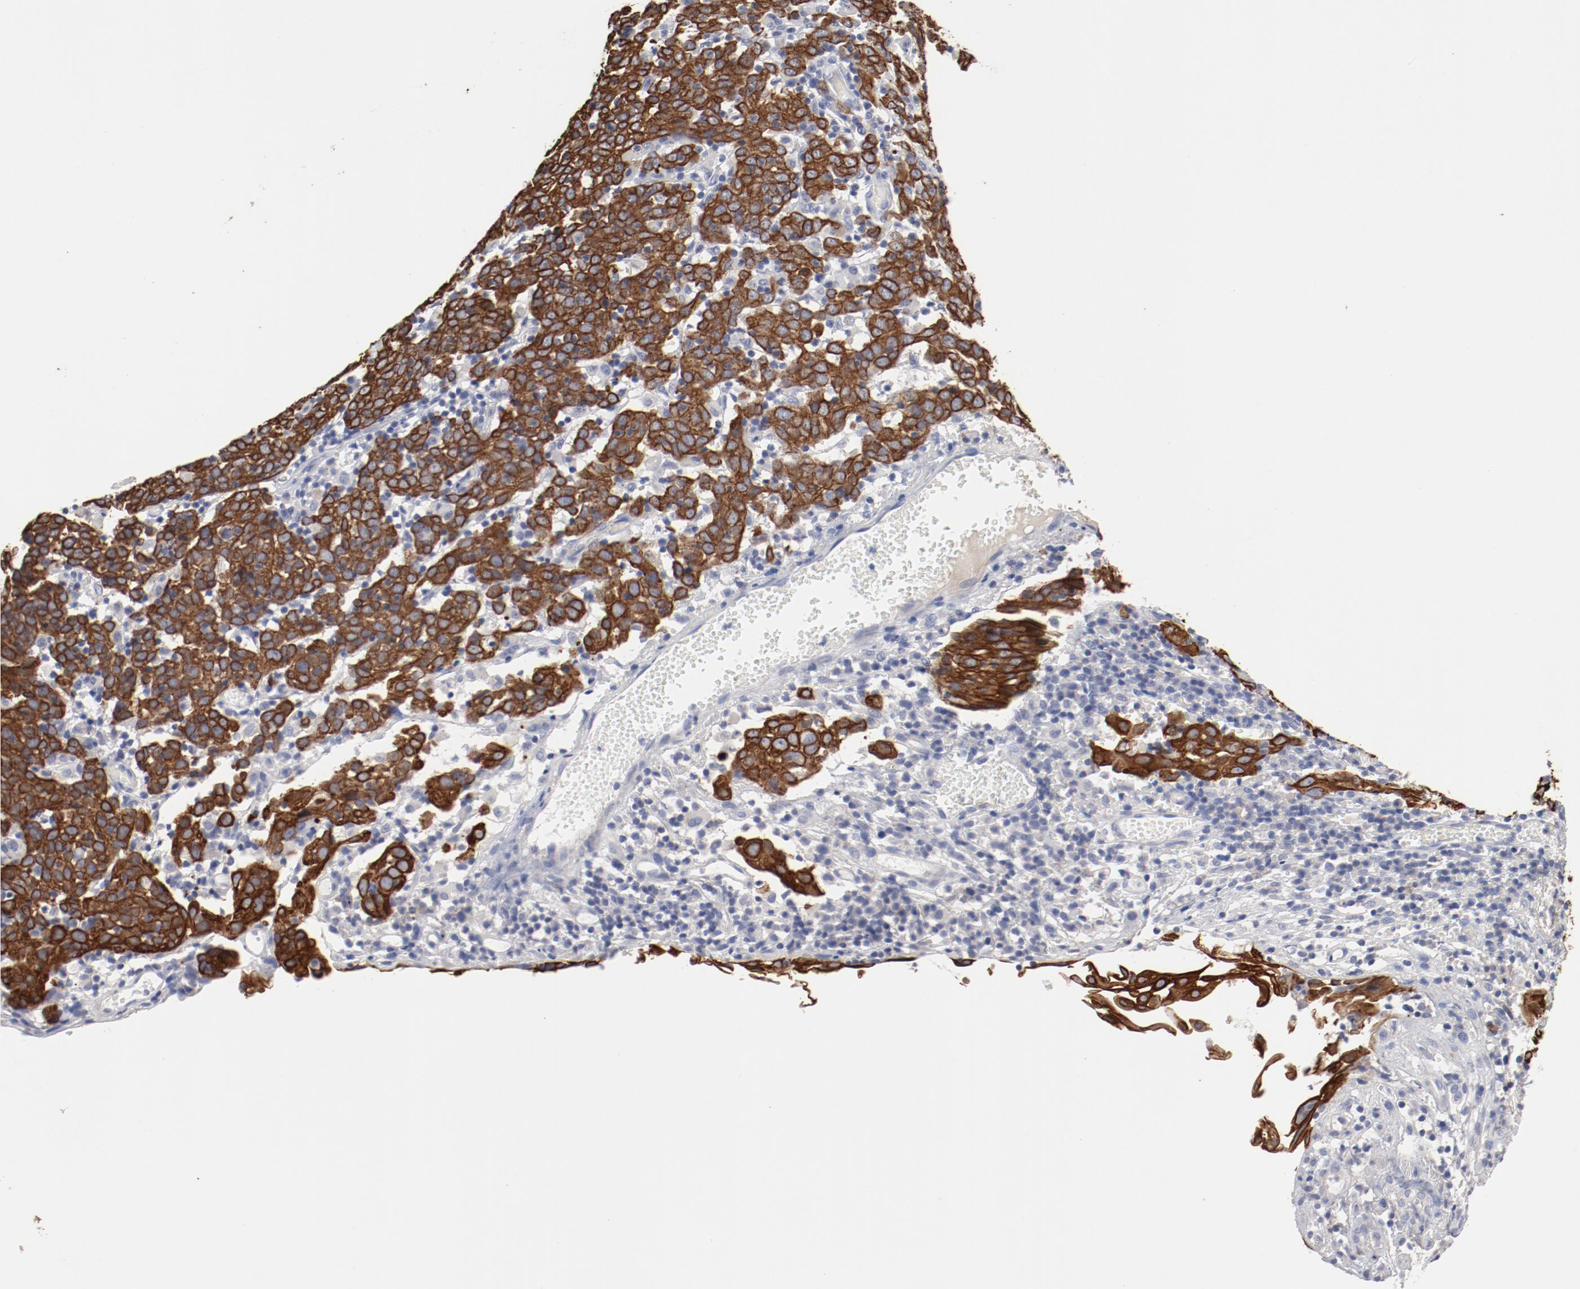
{"staining": {"intensity": "strong", "quantity": ">75%", "location": "cytoplasmic/membranous"}, "tissue": "cervical cancer", "cell_type": "Tumor cells", "image_type": "cancer", "snomed": [{"axis": "morphology", "description": "Normal tissue, NOS"}, {"axis": "morphology", "description": "Squamous cell carcinoma, NOS"}, {"axis": "topography", "description": "Cervix"}], "caption": "IHC (DAB) staining of human squamous cell carcinoma (cervical) reveals strong cytoplasmic/membranous protein staining in about >75% of tumor cells.", "gene": "TSPAN6", "patient": {"sex": "female", "age": 67}}